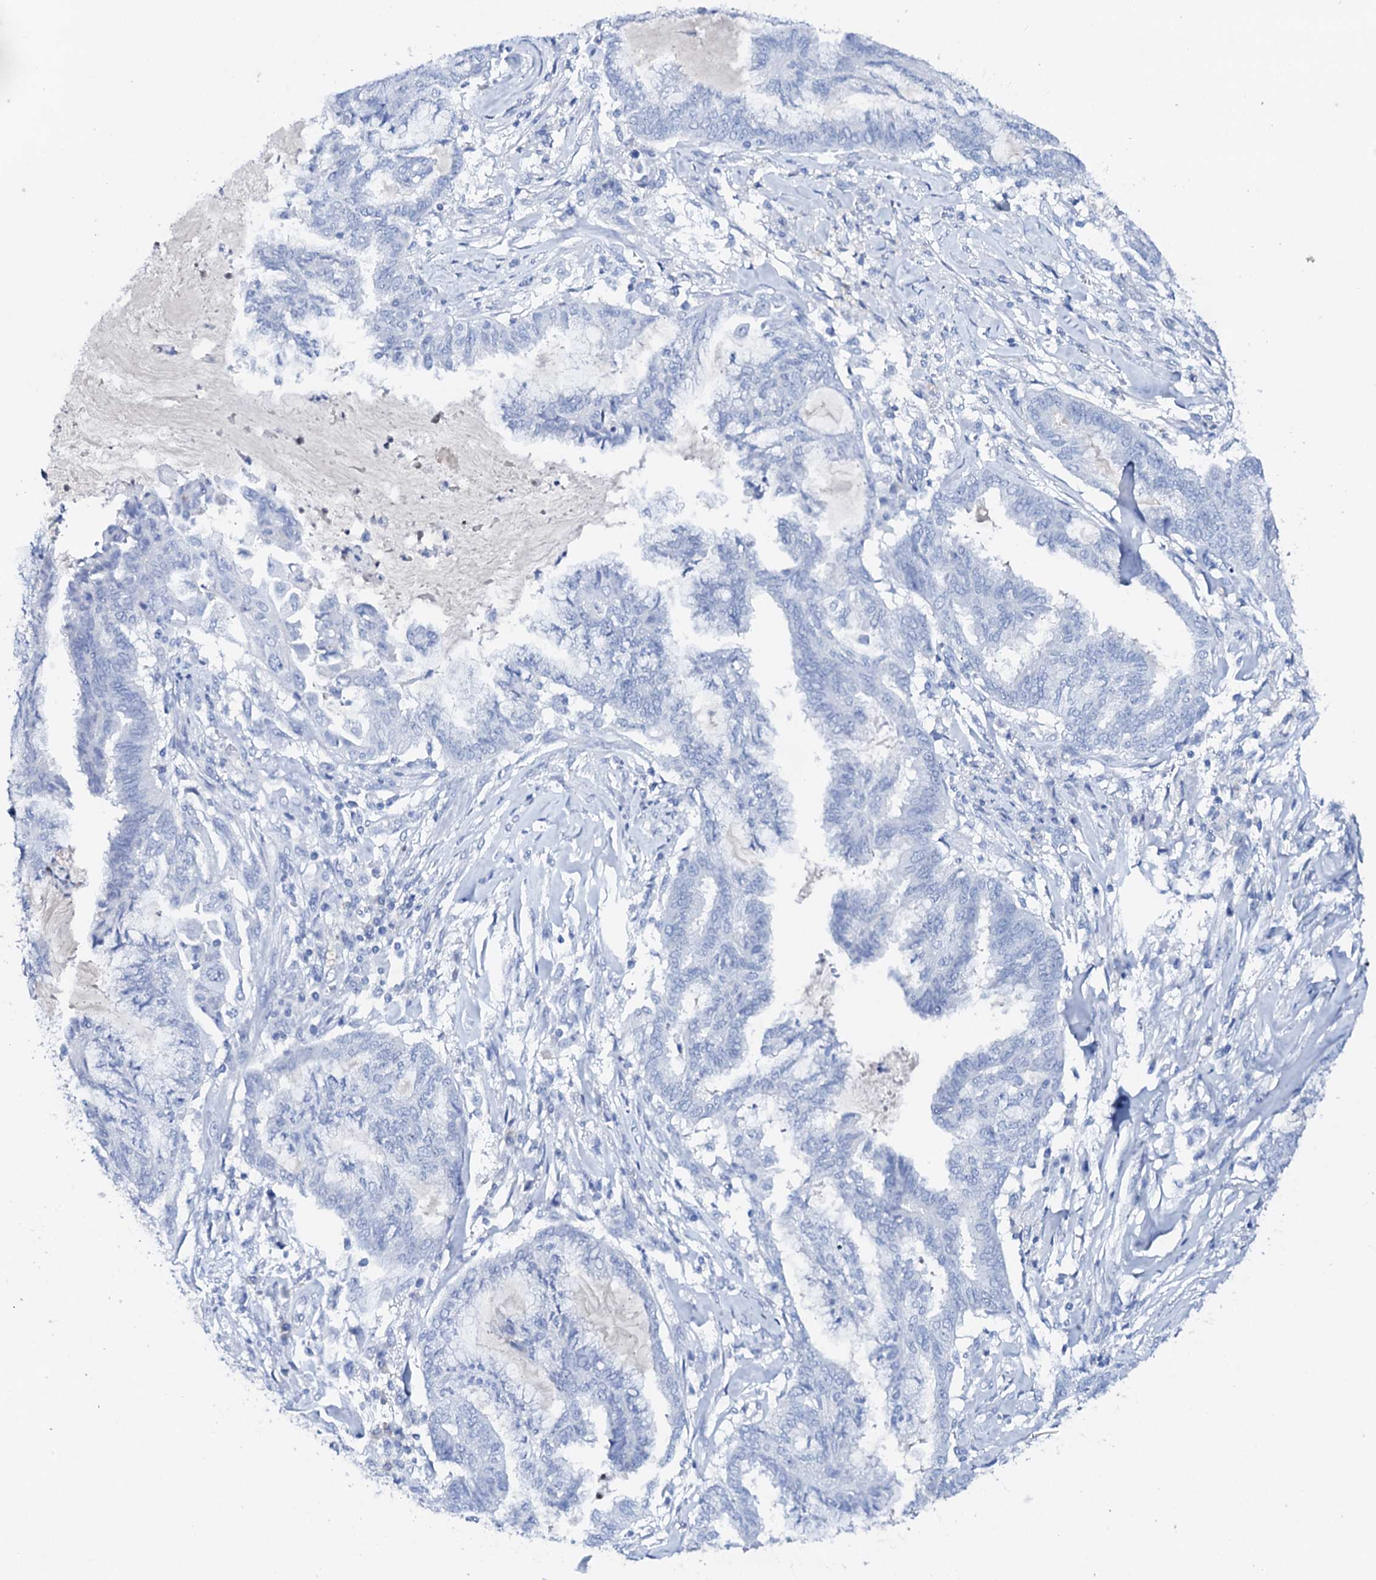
{"staining": {"intensity": "negative", "quantity": "none", "location": "none"}, "tissue": "endometrial cancer", "cell_type": "Tumor cells", "image_type": "cancer", "snomed": [{"axis": "morphology", "description": "Adenocarcinoma, NOS"}, {"axis": "topography", "description": "Endometrium"}], "caption": "A high-resolution photomicrograph shows IHC staining of endometrial adenocarcinoma, which displays no significant staining in tumor cells. (DAB IHC with hematoxylin counter stain).", "gene": "FBXL16", "patient": {"sex": "female", "age": 86}}